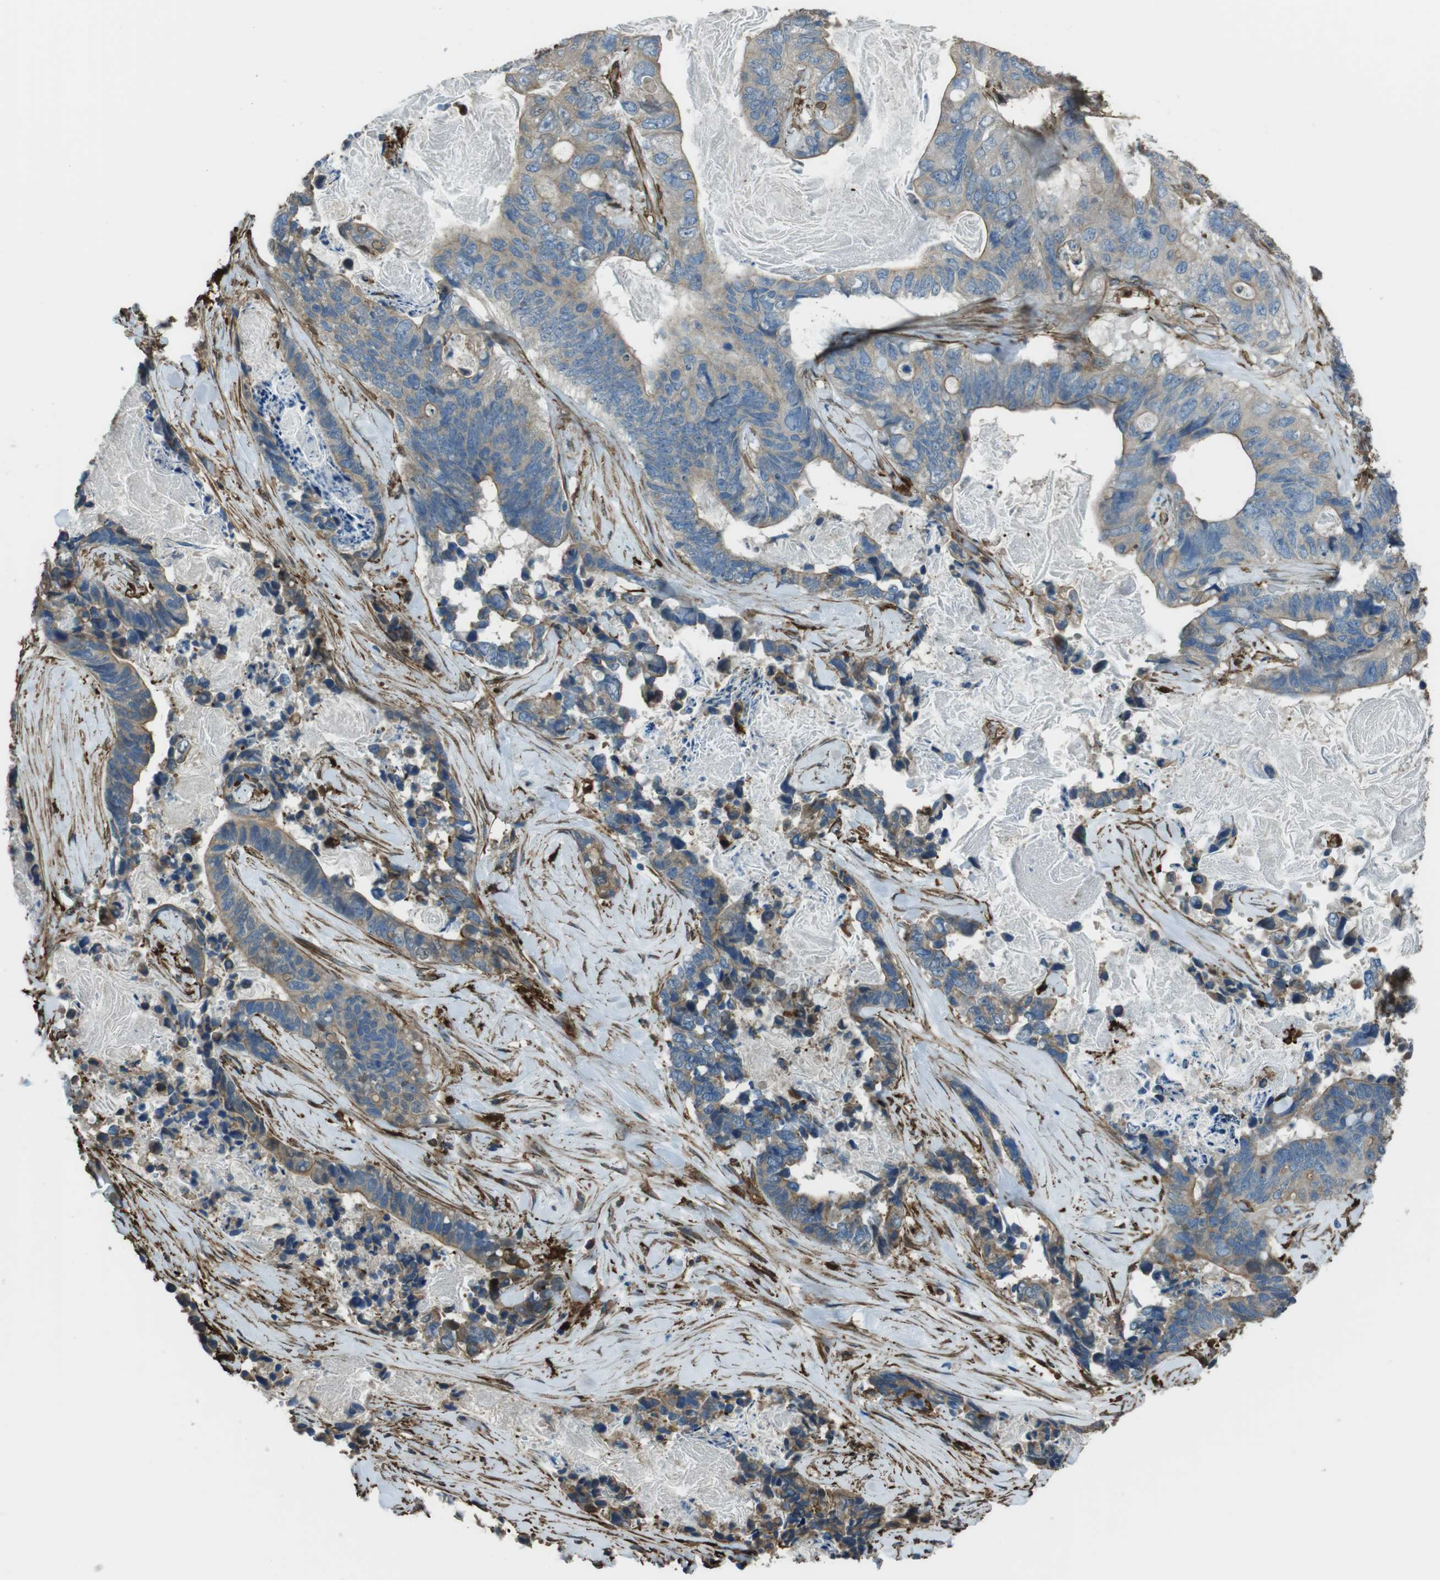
{"staining": {"intensity": "weak", "quantity": ">75%", "location": "cytoplasmic/membranous"}, "tissue": "stomach cancer", "cell_type": "Tumor cells", "image_type": "cancer", "snomed": [{"axis": "morphology", "description": "Adenocarcinoma, NOS"}, {"axis": "topography", "description": "Stomach"}], "caption": "Stomach cancer (adenocarcinoma) stained for a protein displays weak cytoplasmic/membranous positivity in tumor cells. (Stains: DAB in brown, nuclei in blue, Microscopy: brightfield microscopy at high magnification).", "gene": "SFT2D1", "patient": {"sex": "female", "age": 89}}